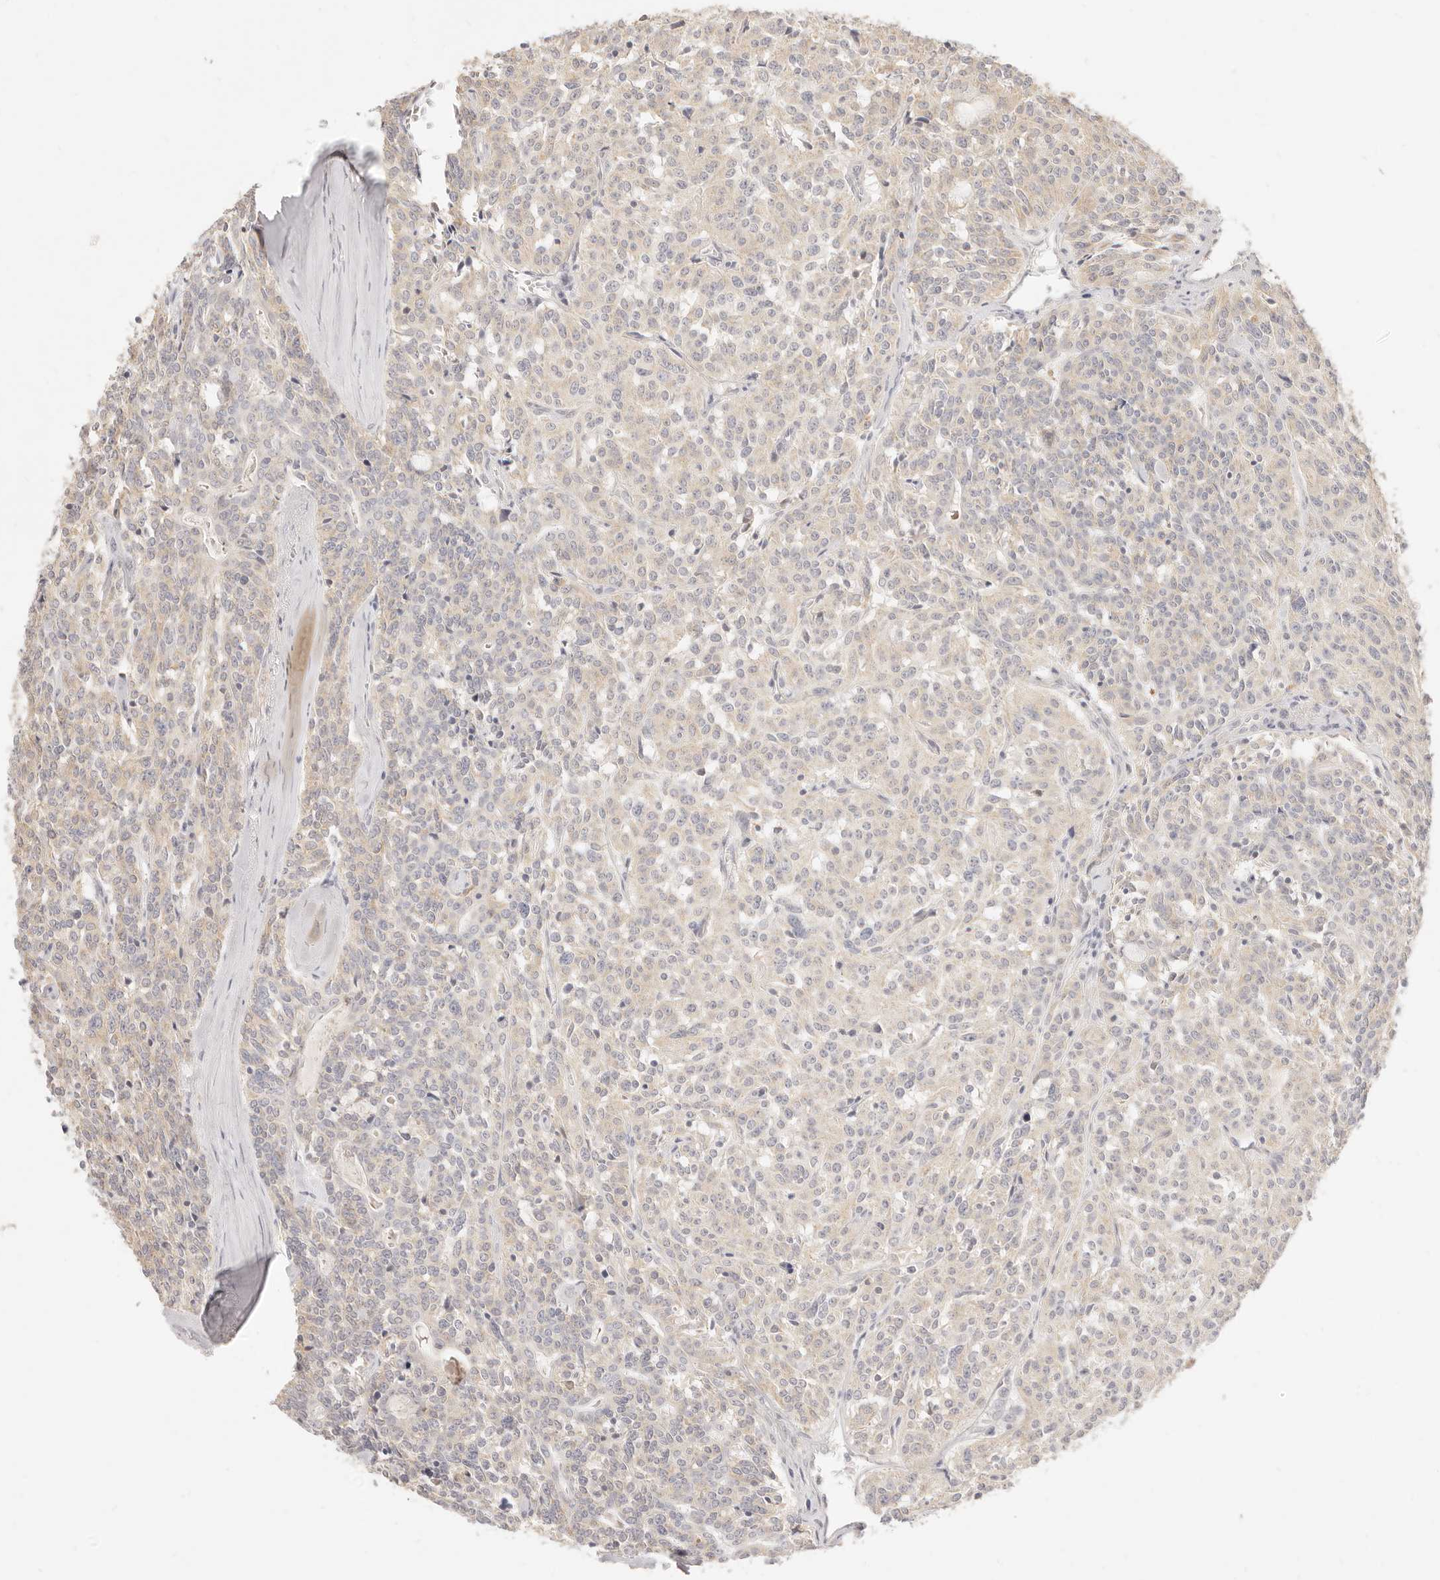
{"staining": {"intensity": "weak", "quantity": "25%-75%", "location": "cytoplasmic/membranous"}, "tissue": "carcinoid", "cell_type": "Tumor cells", "image_type": "cancer", "snomed": [{"axis": "morphology", "description": "Carcinoid, malignant, NOS"}, {"axis": "topography", "description": "Lung"}], "caption": "Carcinoid was stained to show a protein in brown. There is low levels of weak cytoplasmic/membranous expression in approximately 25%-75% of tumor cells. The staining was performed using DAB to visualize the protein expression in brown, while the nuclei were stained in blue with hematoxylin (Magnification: 20x).", "gene": "CPLANE2", "patient": {"sex": "female", "age": 46}}